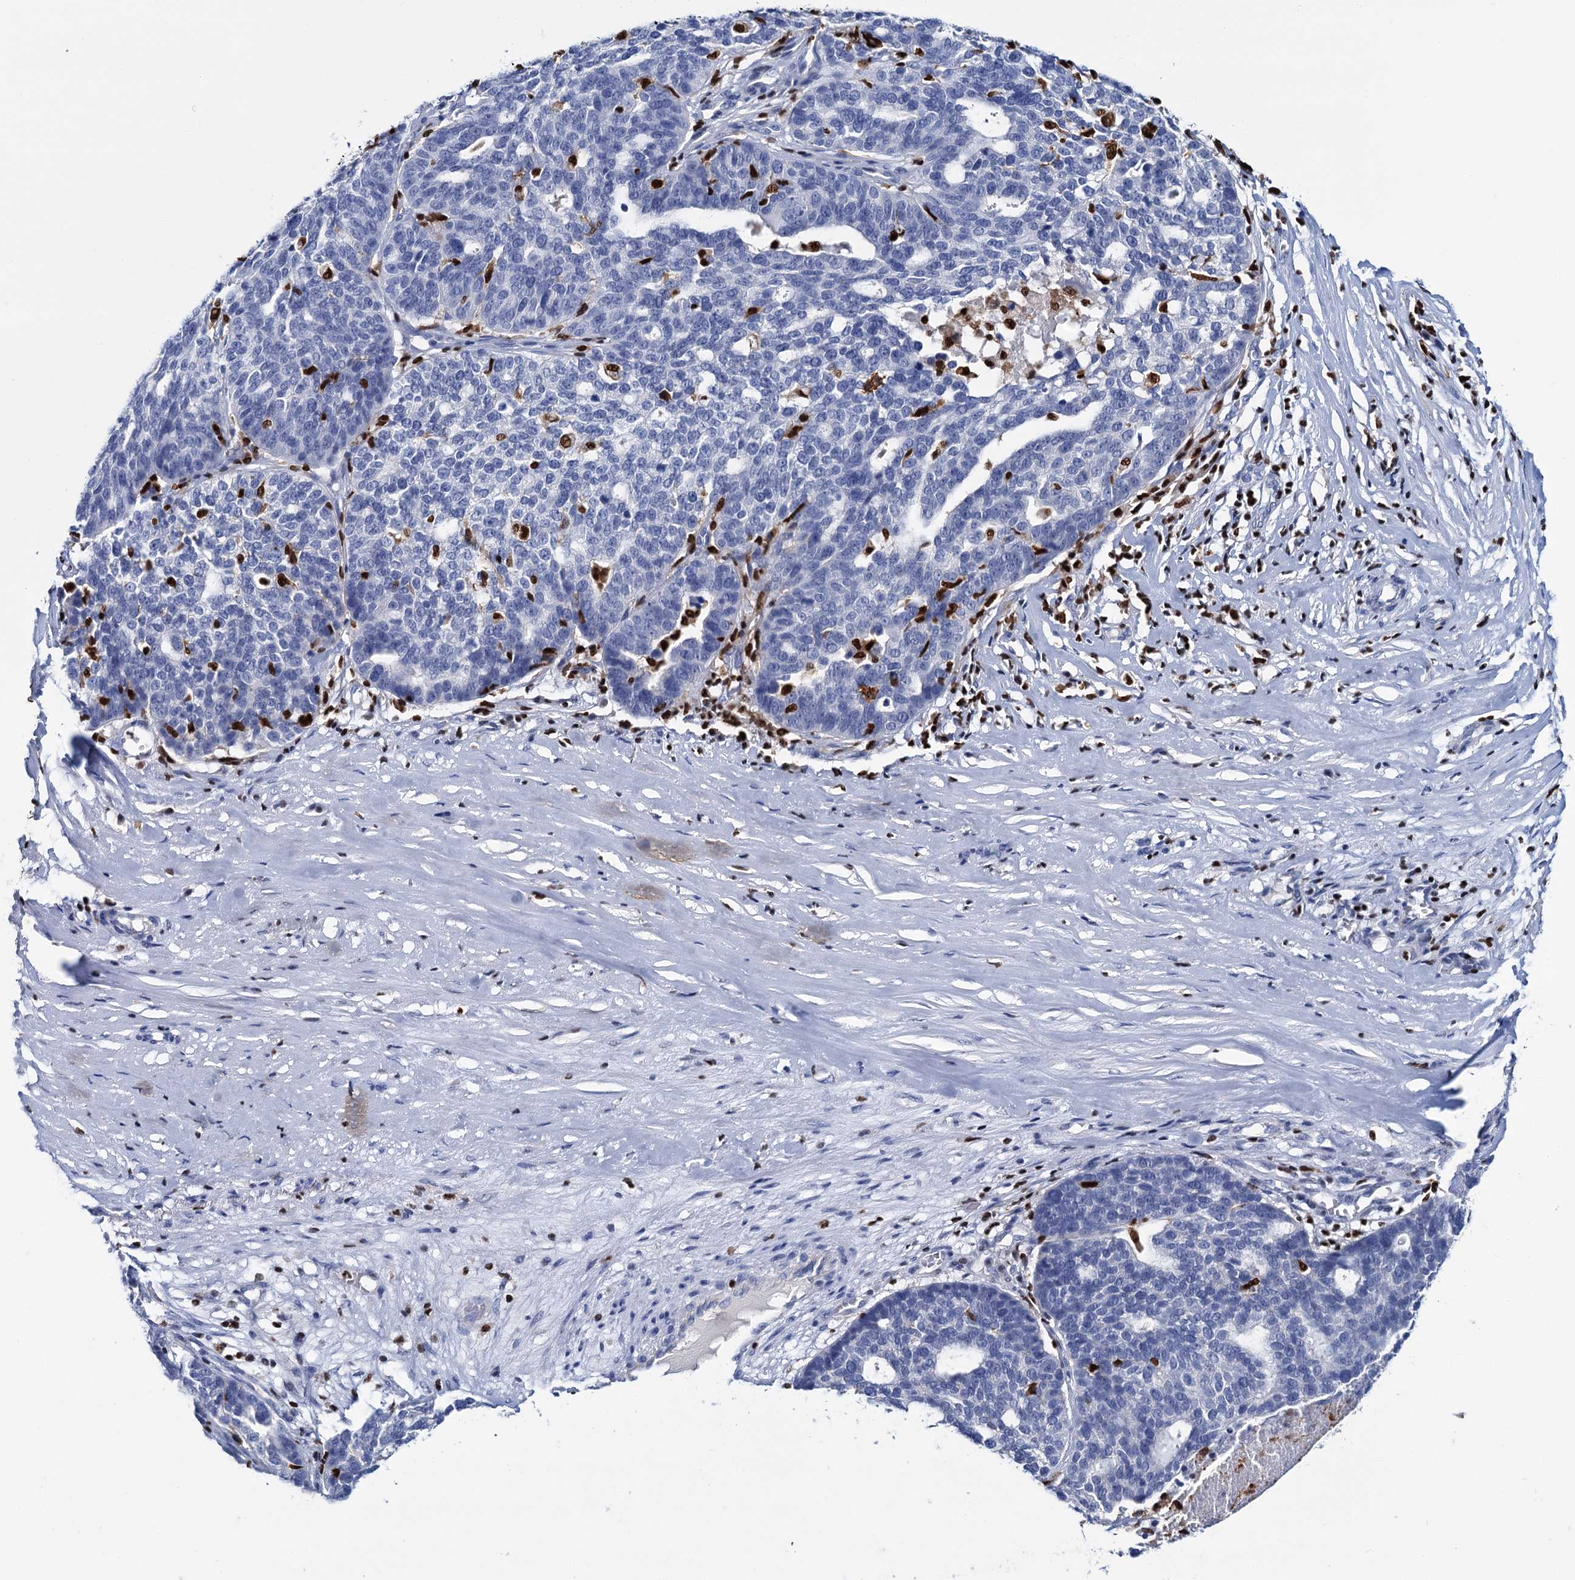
{"staining": {"intensity": "negative", "quantity": "none", "location": "none"}, "tissue": "ovarian cancer", "cell_type": "Tumor cells", "image_type": "cancer", "snomed": [{"axis": "morphology", "description": "Cystadenocarcinoma, serous, NOS"}, {"axis": "topography", "description": "Ovary"}], "caption": "IHC of human ovarian cancer displays no expression in tumor cells.", "gene": "CELF2", "patient": {"sex": "female", "age": 59}}